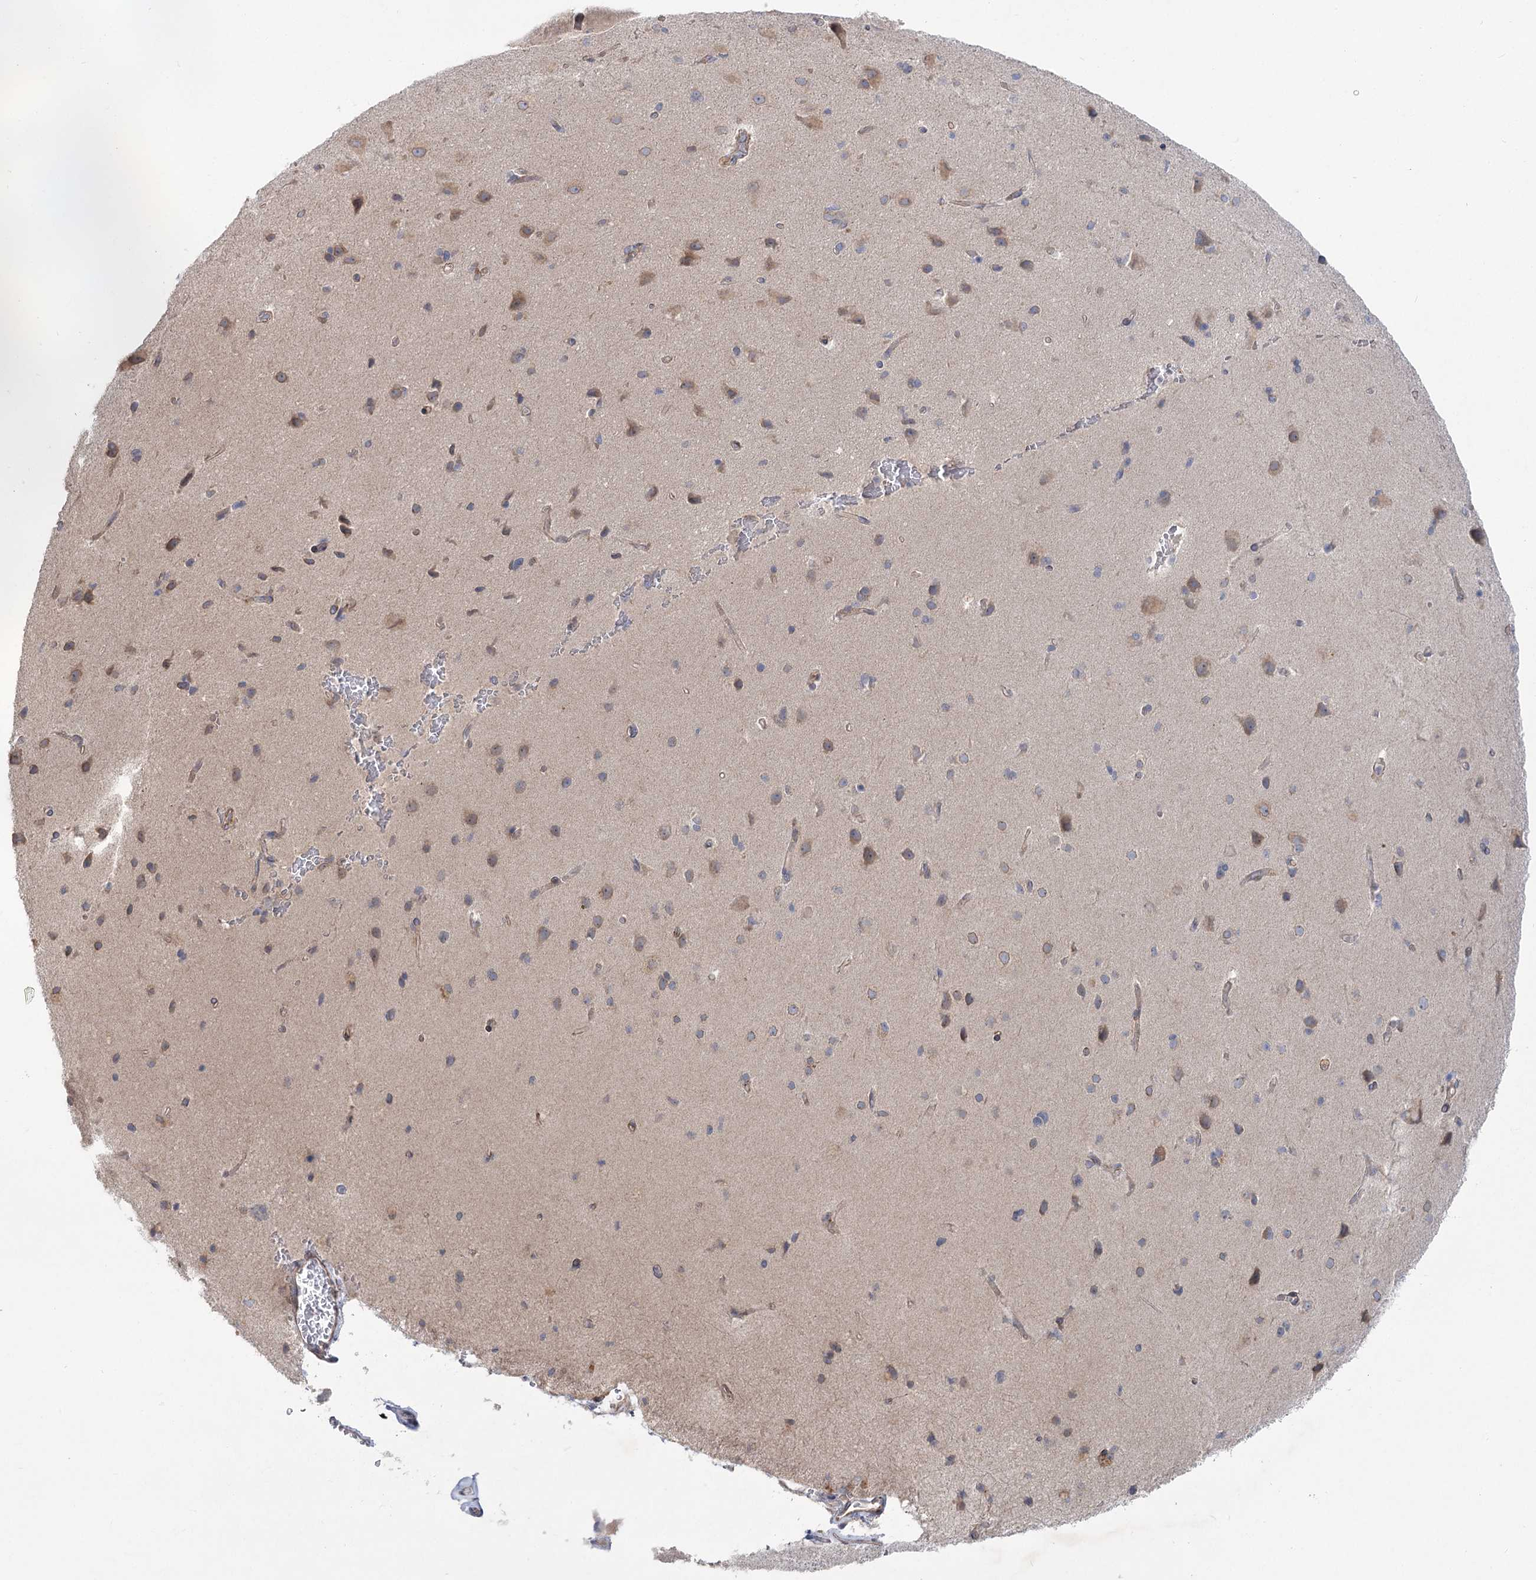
{"staining": {"intensity": "weak", "quantity": "25%-75%", "location": "cytoplasmic/membranous"}, "tissue": "cerebral cortex", "cell_type": "Endothelial cells", "image_type": "normal", "snomed": [{"axis": "morphology", "description": "Normal tissue, NOS"}, {"axis": "topography", "description": "Cerebral cortex"}], "caption": "IHC (DAB) staining of unremarkable human cerebral cortex displays weak cytoplasmic/membranous protein expression in about 25%-75% of endothelial cells. (DAB IHC with brightfield microscopy, high magnification).", "gene": "SH3BP5L", "patient": {"sex": "male", "age": 62}}